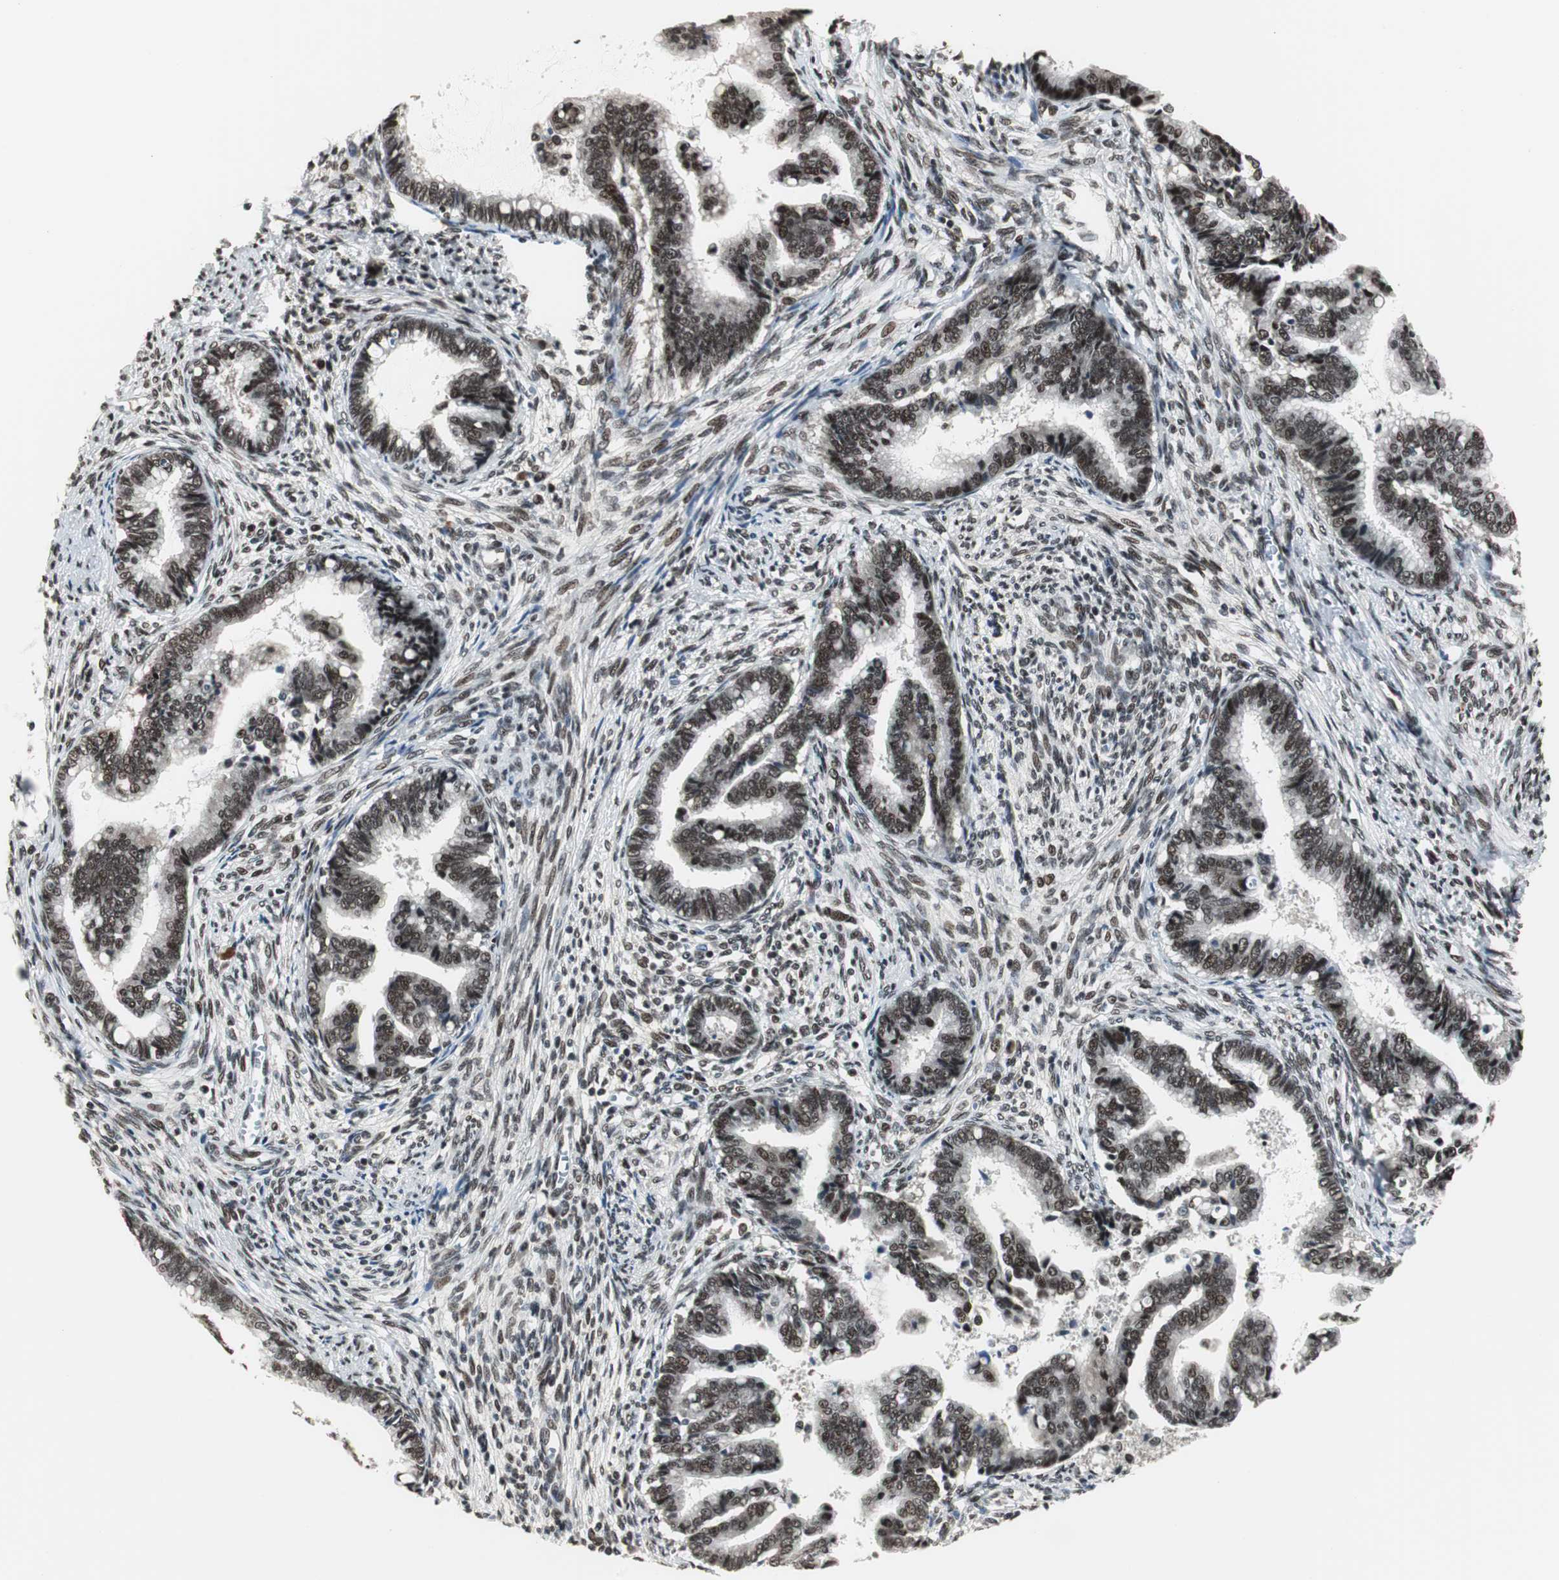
{"staining": {"intensity": "strong", "quantity": ">75%", "location": "nuclear"}, "tissue": "cervical cancer", "cell_type": "Tumor cells", "image_type": "cancer", "snomed": [{"axis": "morphology", "description": "Adenocarcinoma, NOS"}, {"axis": "topography", "description": "Cervix"}], "caption": "DAB immunohistochemical staining of human cervical cancer (adenocarcinoma) reveals strong nuclear protein expression in approximately >75% of tumor cells.", "gene": "CDK9", "patient": {"sex": "female", "age": 44}}